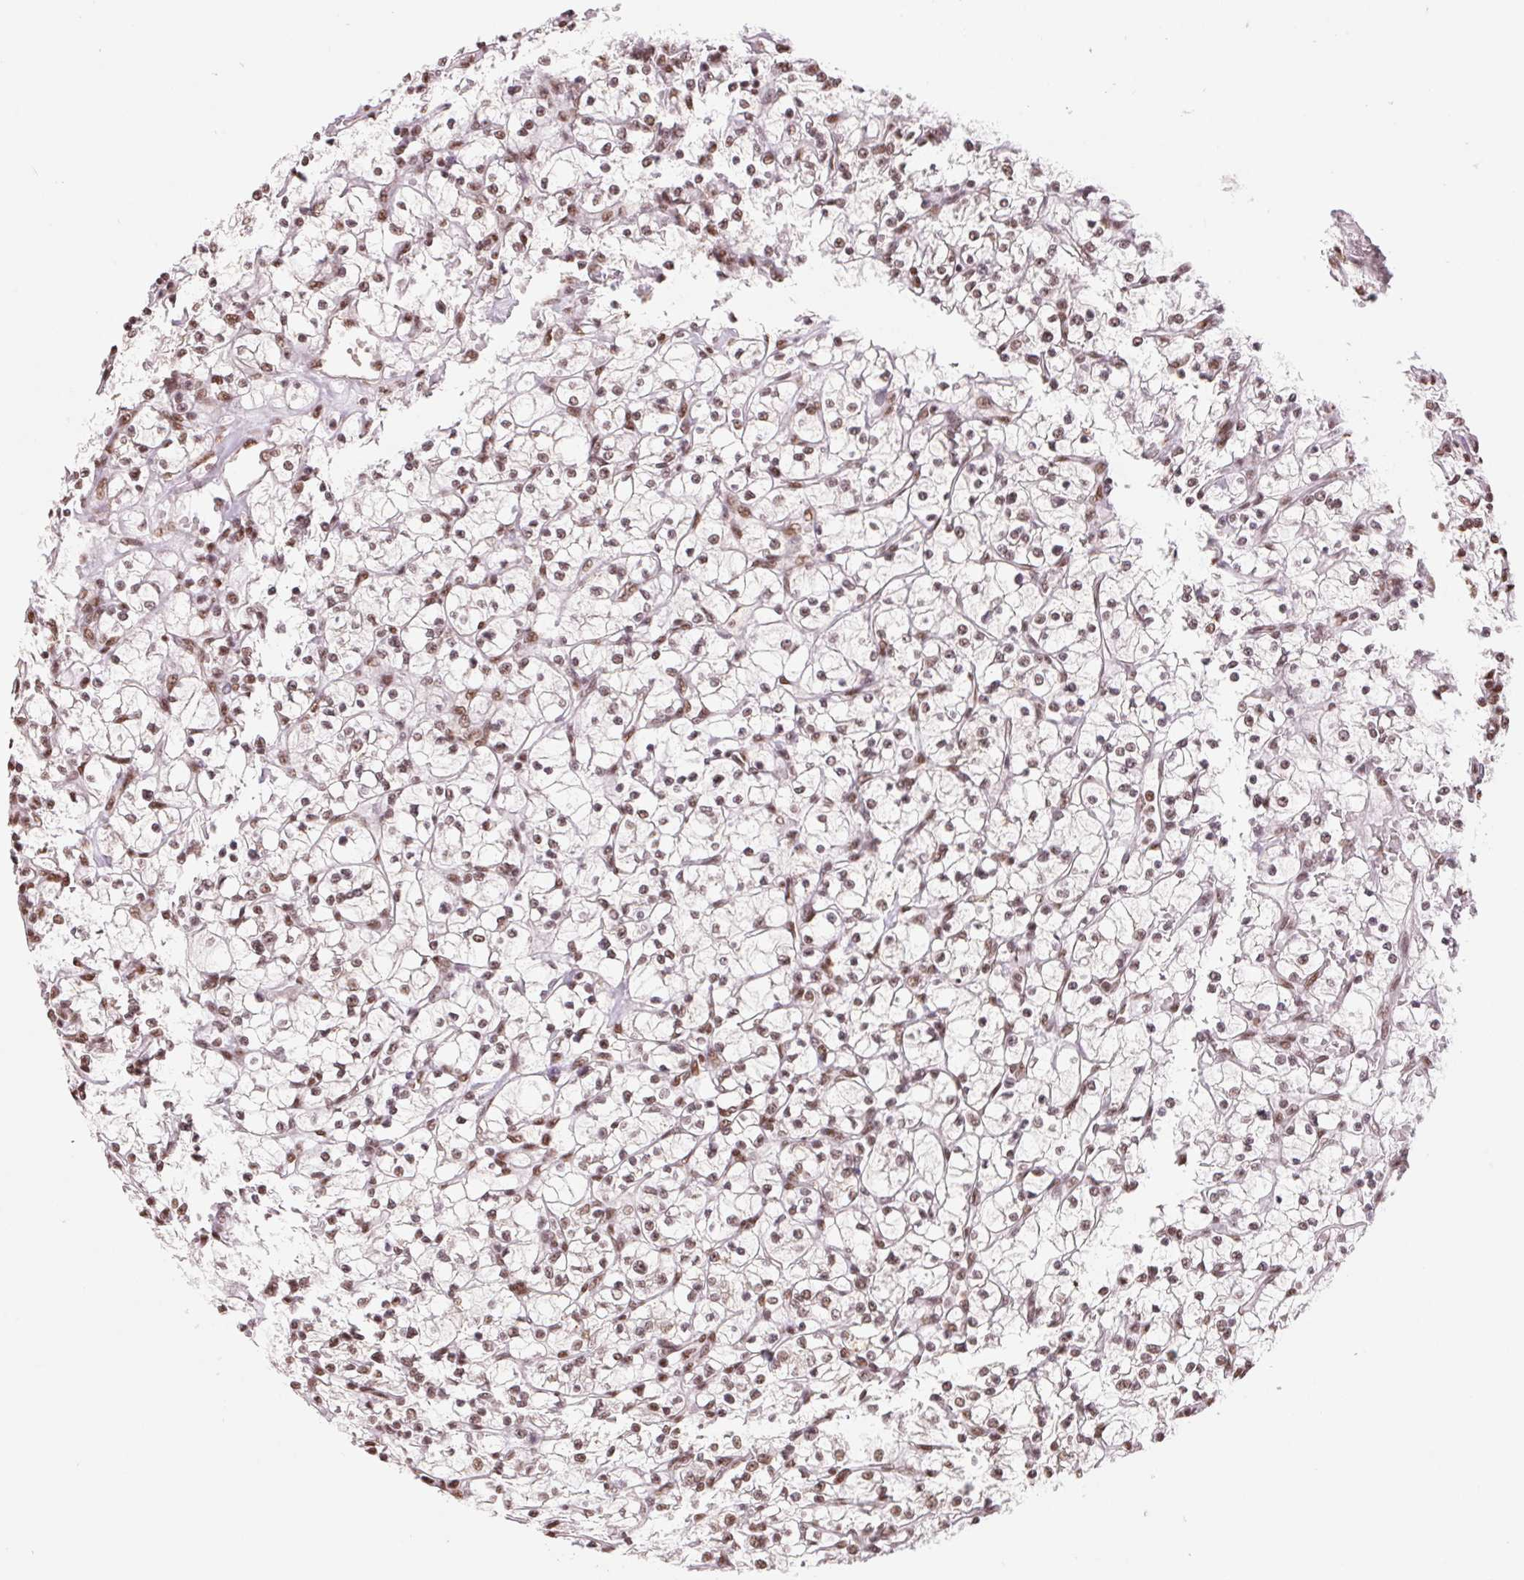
{"staining": {"intensity": "weak", "quantity": ">75%", "location": "nuclear"}, "tissue": "renal cancer", "cell_type": "Tumor cells", "image_type": "cancer", "snomed": [{"axis": "morphology", "description": "Adenocarcinoma, NOS"}, {"axis": "topography", "description": "Kidney"}], "caption": "An immunohistochemistry (IHC) histopathology image of tumor tissue is shown. Protein staining in brown shows weak nuclear positivity in renal cancer (adenocarcinoma) within tumor cells. The protein of interest is shown in brown color, while the nuclei are stained blue.", "gene": "SNRPG", "patient": {"sex": "female", "age": 64}}